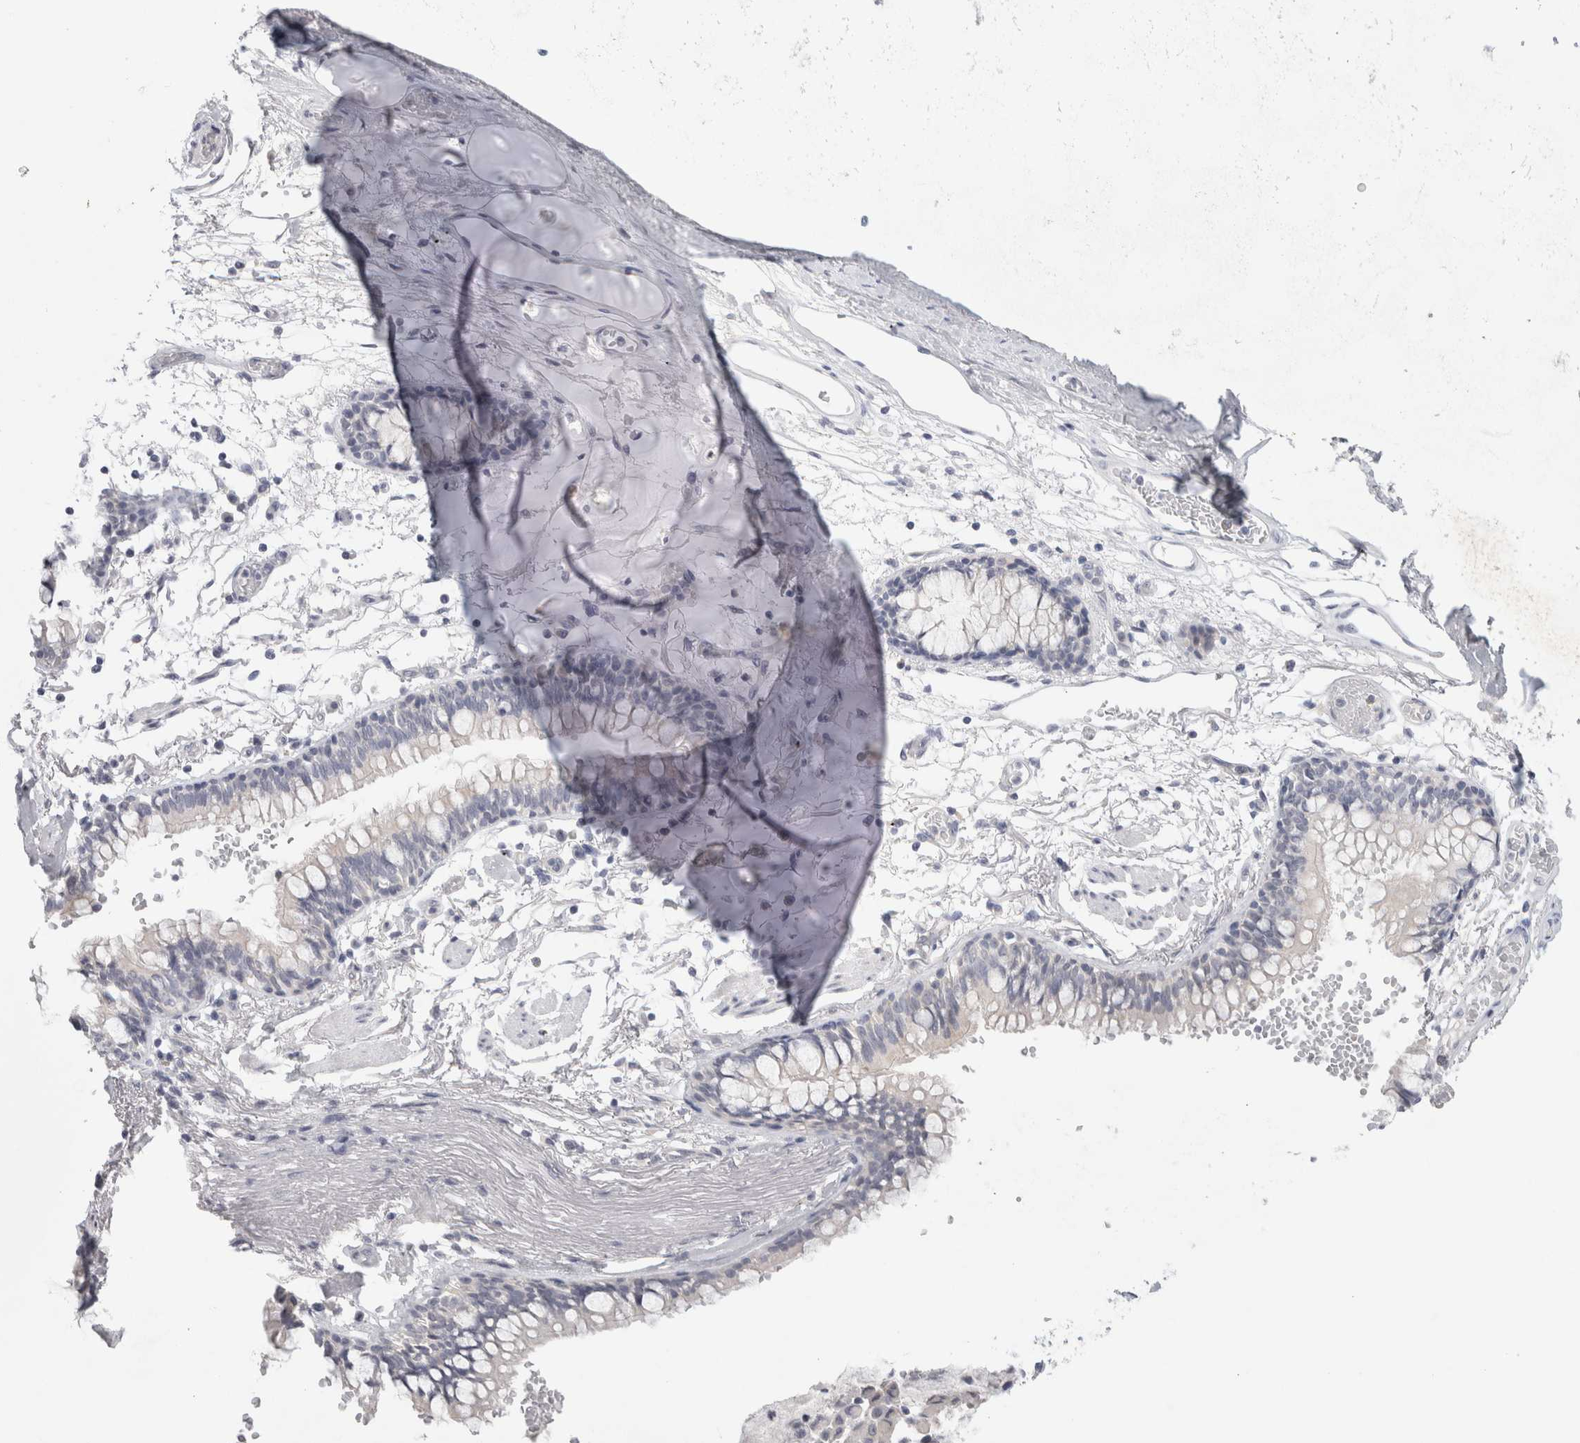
{"staining": {"intensity": "negative", "quantity": "none", "location": "none"}, "tissue": "adipose tissue", "cell_type": "Adipocytes", "image_type": "normal", "snomed": [{"axis": "morphology", "description": "Normal tissue, NOS"}, {"axis": "topography", "description": "Cartilage tissue"}, {"axis": "topography", "description": "Bronchus"}], "caption": "Immunohistochemistry histopathology image of unremarkable adipose tissue: human adipose tissue stained with DAB (3,3'-diaminobenzidine) reveals no significant protein expression in adipocytes. Nuclei are stained in blue.", "gene": "TONSL", "patient": {"sex": "female", "age": 73}}